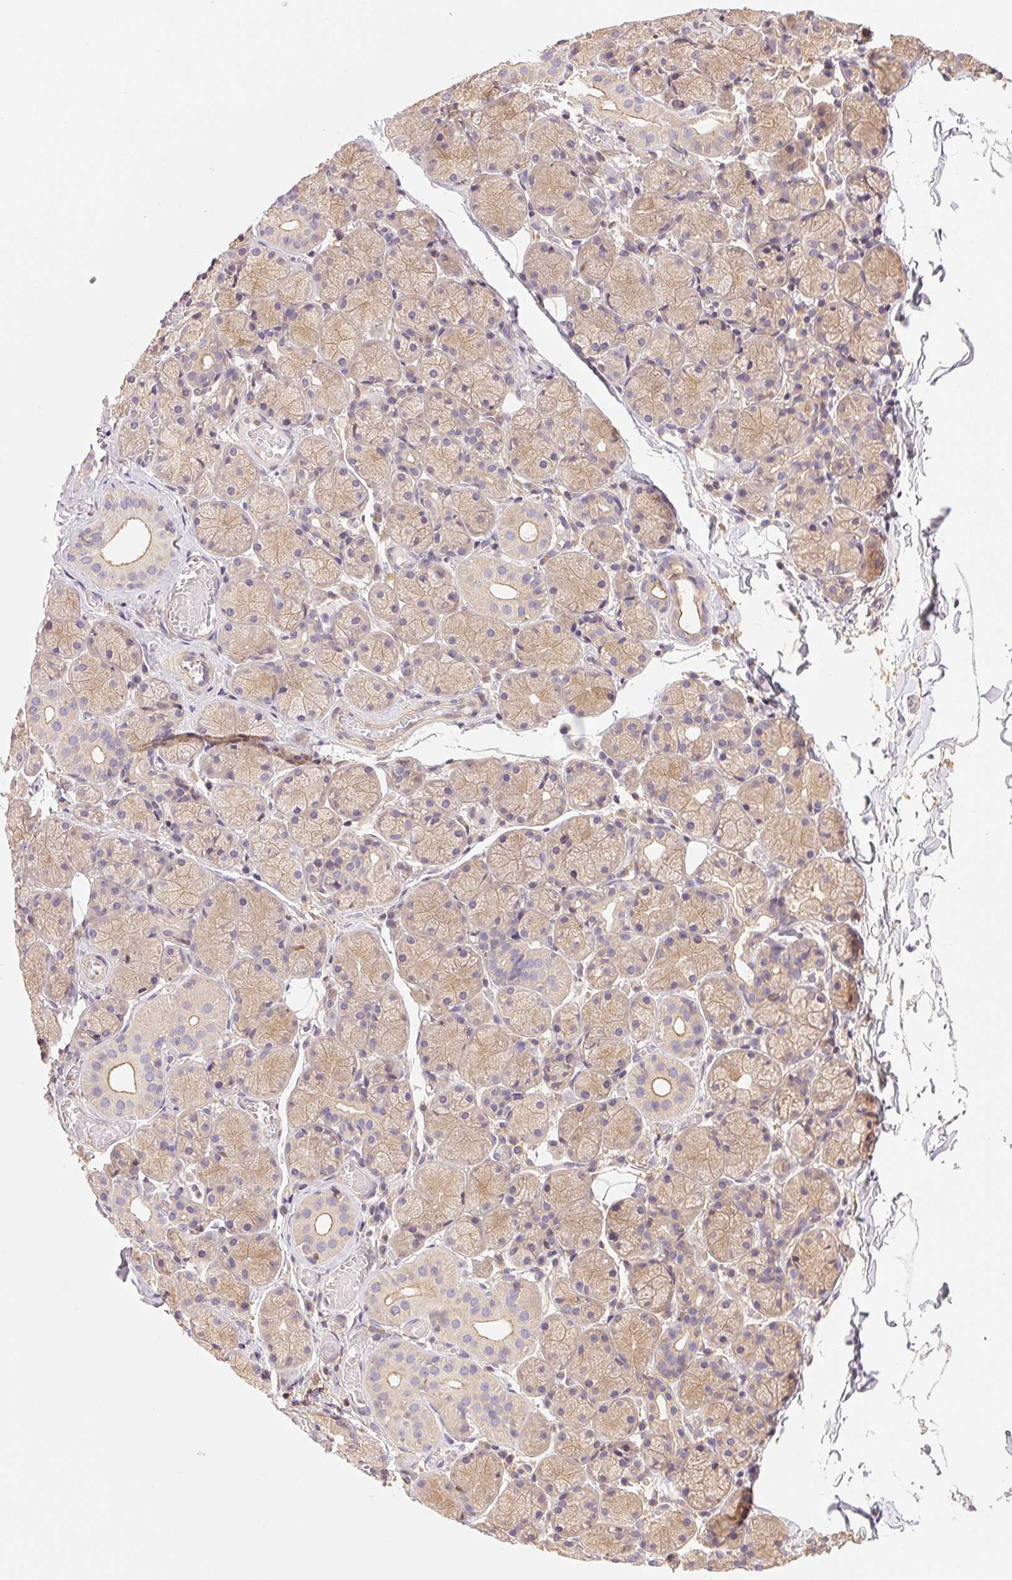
{"staining": {"intensity": "weak", "quantity": ">75%", "location": "cytoplasmic/membranous"}, "tissue": "salivary gland", "cell_type": "Glandular cells", "image_type": "normal", "snomed": [{"axis": "morphology", "description": "Normal tissue, NOS"}, {"axis": "topography", "description": "Salivary gland"}, {"axis": "topography", "description": "Peripheral nerve tissue"}], "caption": "Protein staining exhibits weak cytoplasmic/membranous expression in approximately >75% of glandular cells in normal salivary gland.", "gene": "GDI1", "patient": {"sex": "female", "age": 24}}